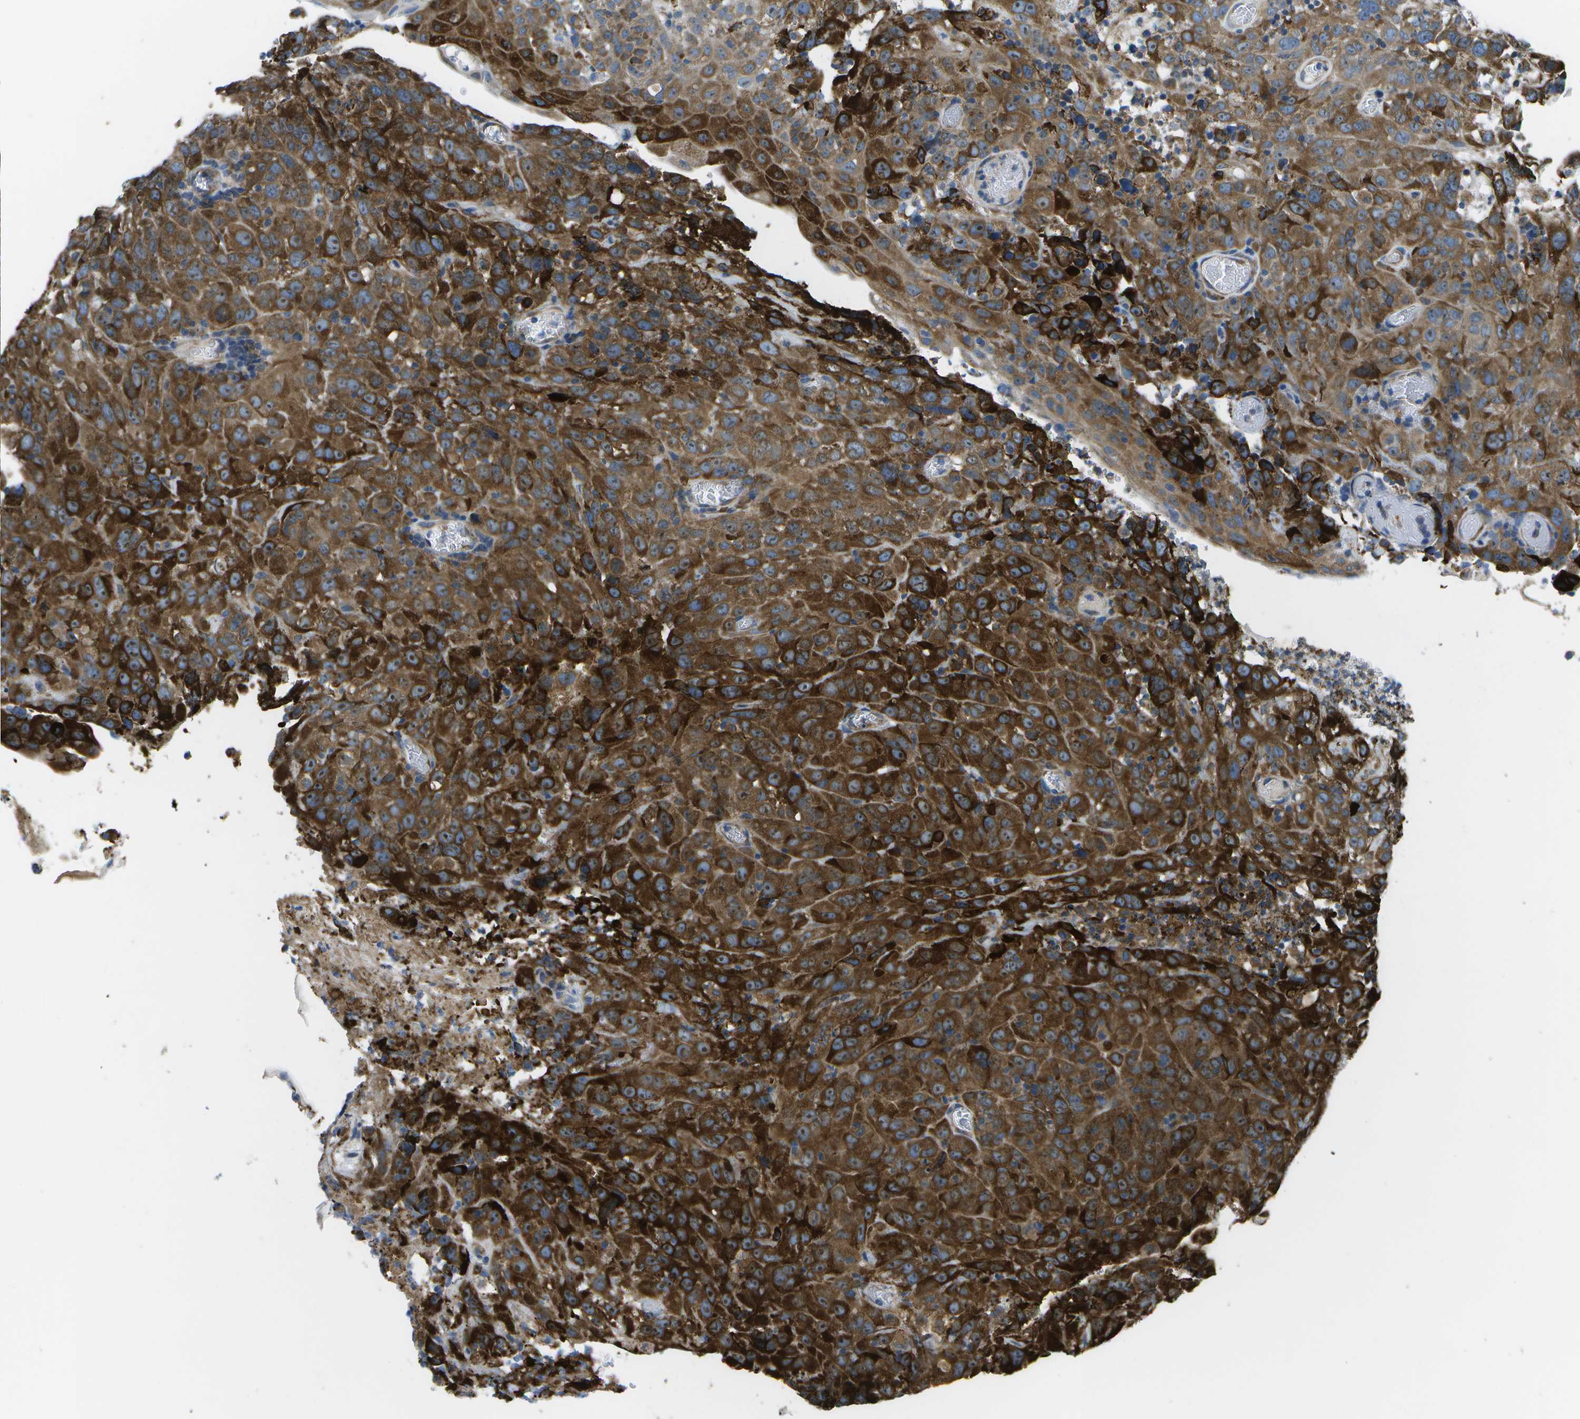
{"staining": {"intensity": "strong", "quantity": ">75%", "location": "cytoplasmic/membranous,nuclear"}, "tissue": "cervical cancer", "cell_type": "Tumor cells", "image_type": "cancer", "snomed": [{"axis": "morphology", "description": "Squamous cell carcinoma, NOS"}, {"axis": "topography", "description": "Cervix"}], "caption": "DAB immunohistochemical staining of cervical squamous cell carcinoma displays strong cytoplasmic/membranous and nuclear protein positivity in about >75% of tumor cells.", "gene": "GDF5", "patient": {"sex": "female", "age": 32}}